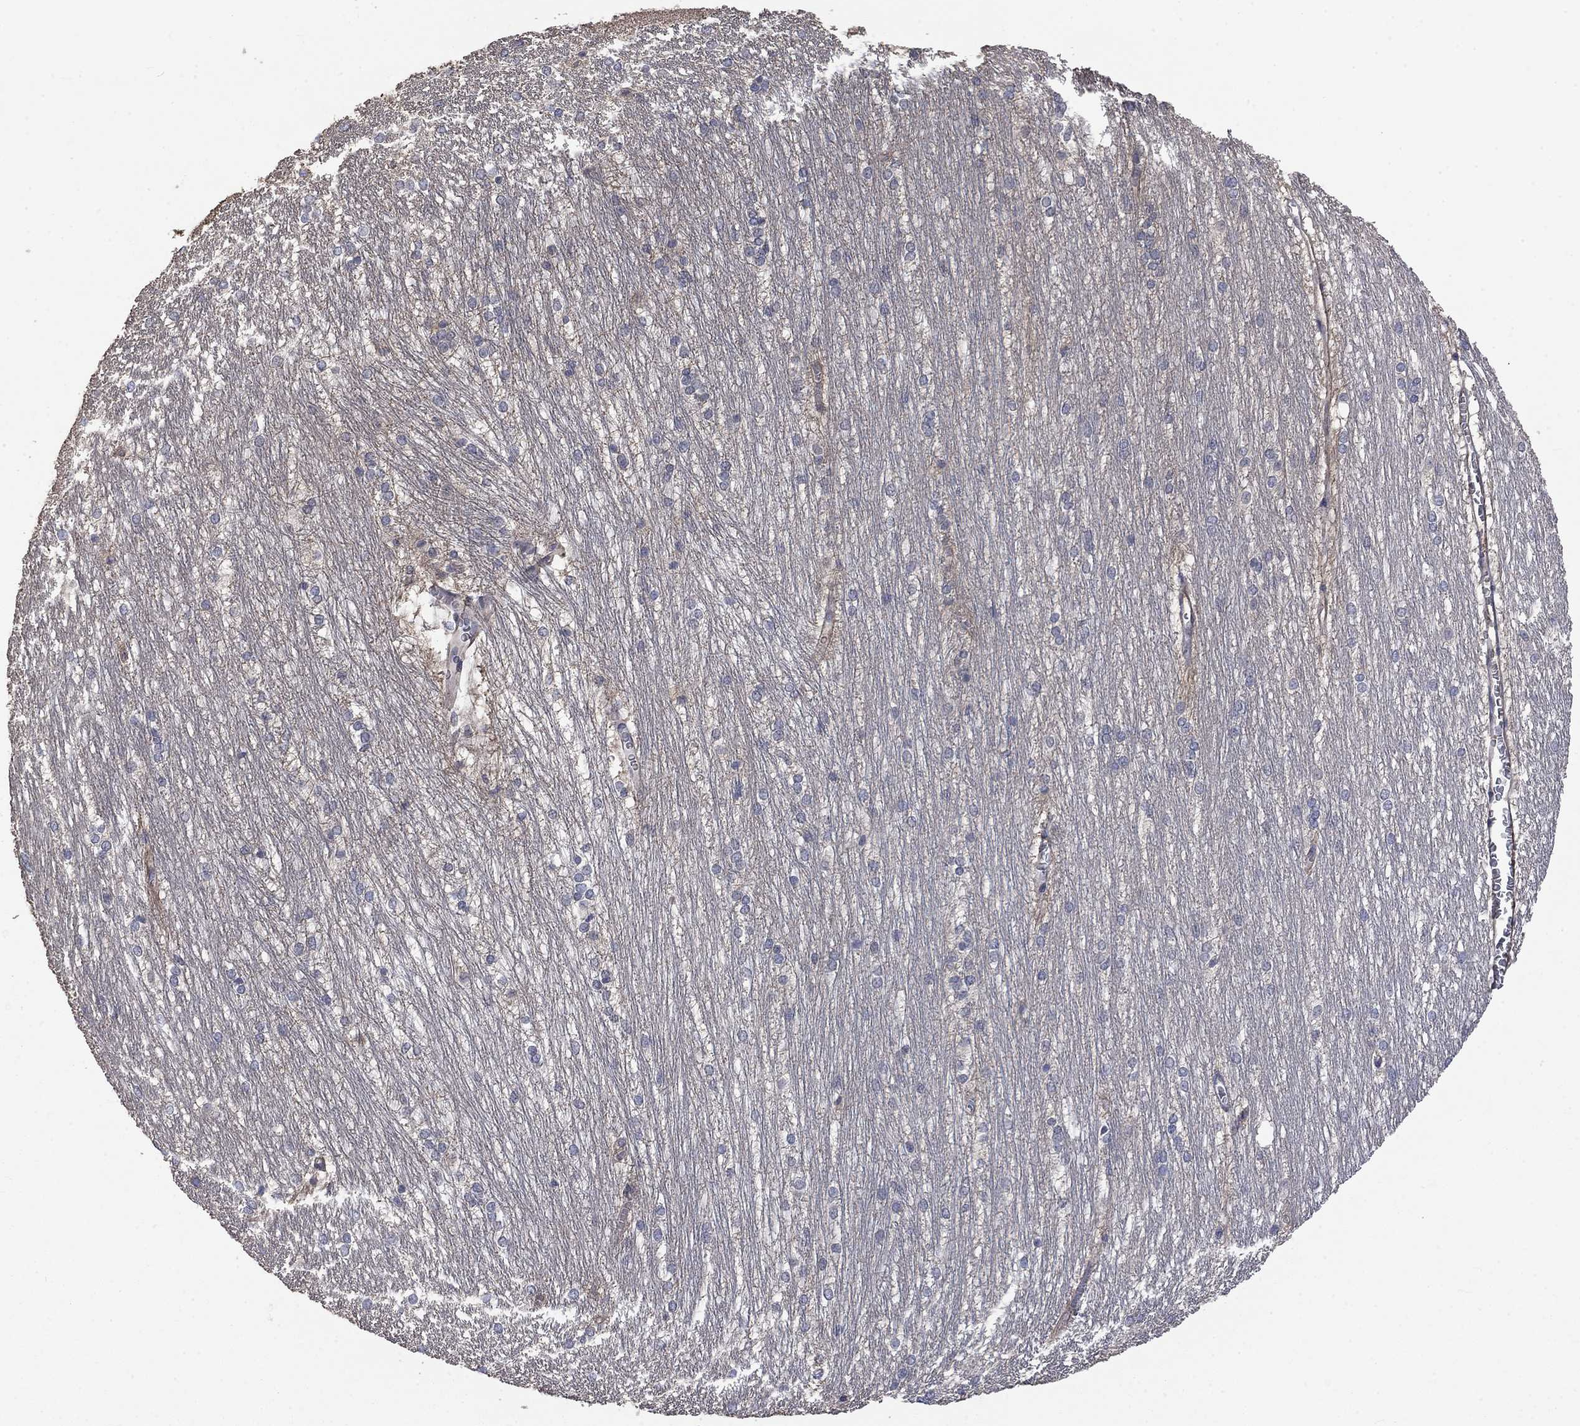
{"staining": {"intensity": "negative", "quantity": "none", "location": "none"}, "tissue": "hippocampus", "cell_type": "Glial cells", "image_type": "normal", "snomed": [{"axis": "morphology", "description": "Normal tissue, NOS"}, {"axis": "topography", "description": "Cerebral cortex"}, {"axis": "topography", "description": "Hippocampus"}], "caption": "High power microscopy histopathology image of an immunohistochemistry image of unremarkable hippocampus, revealing no significant staining in glial cells. (Stains: DAB IHC with hematoxylin counter stain, Microscopy: brightfield microscopy at high magnification).", "gene": "VCAN", "patient": {"sex": "female", "age": 19}}